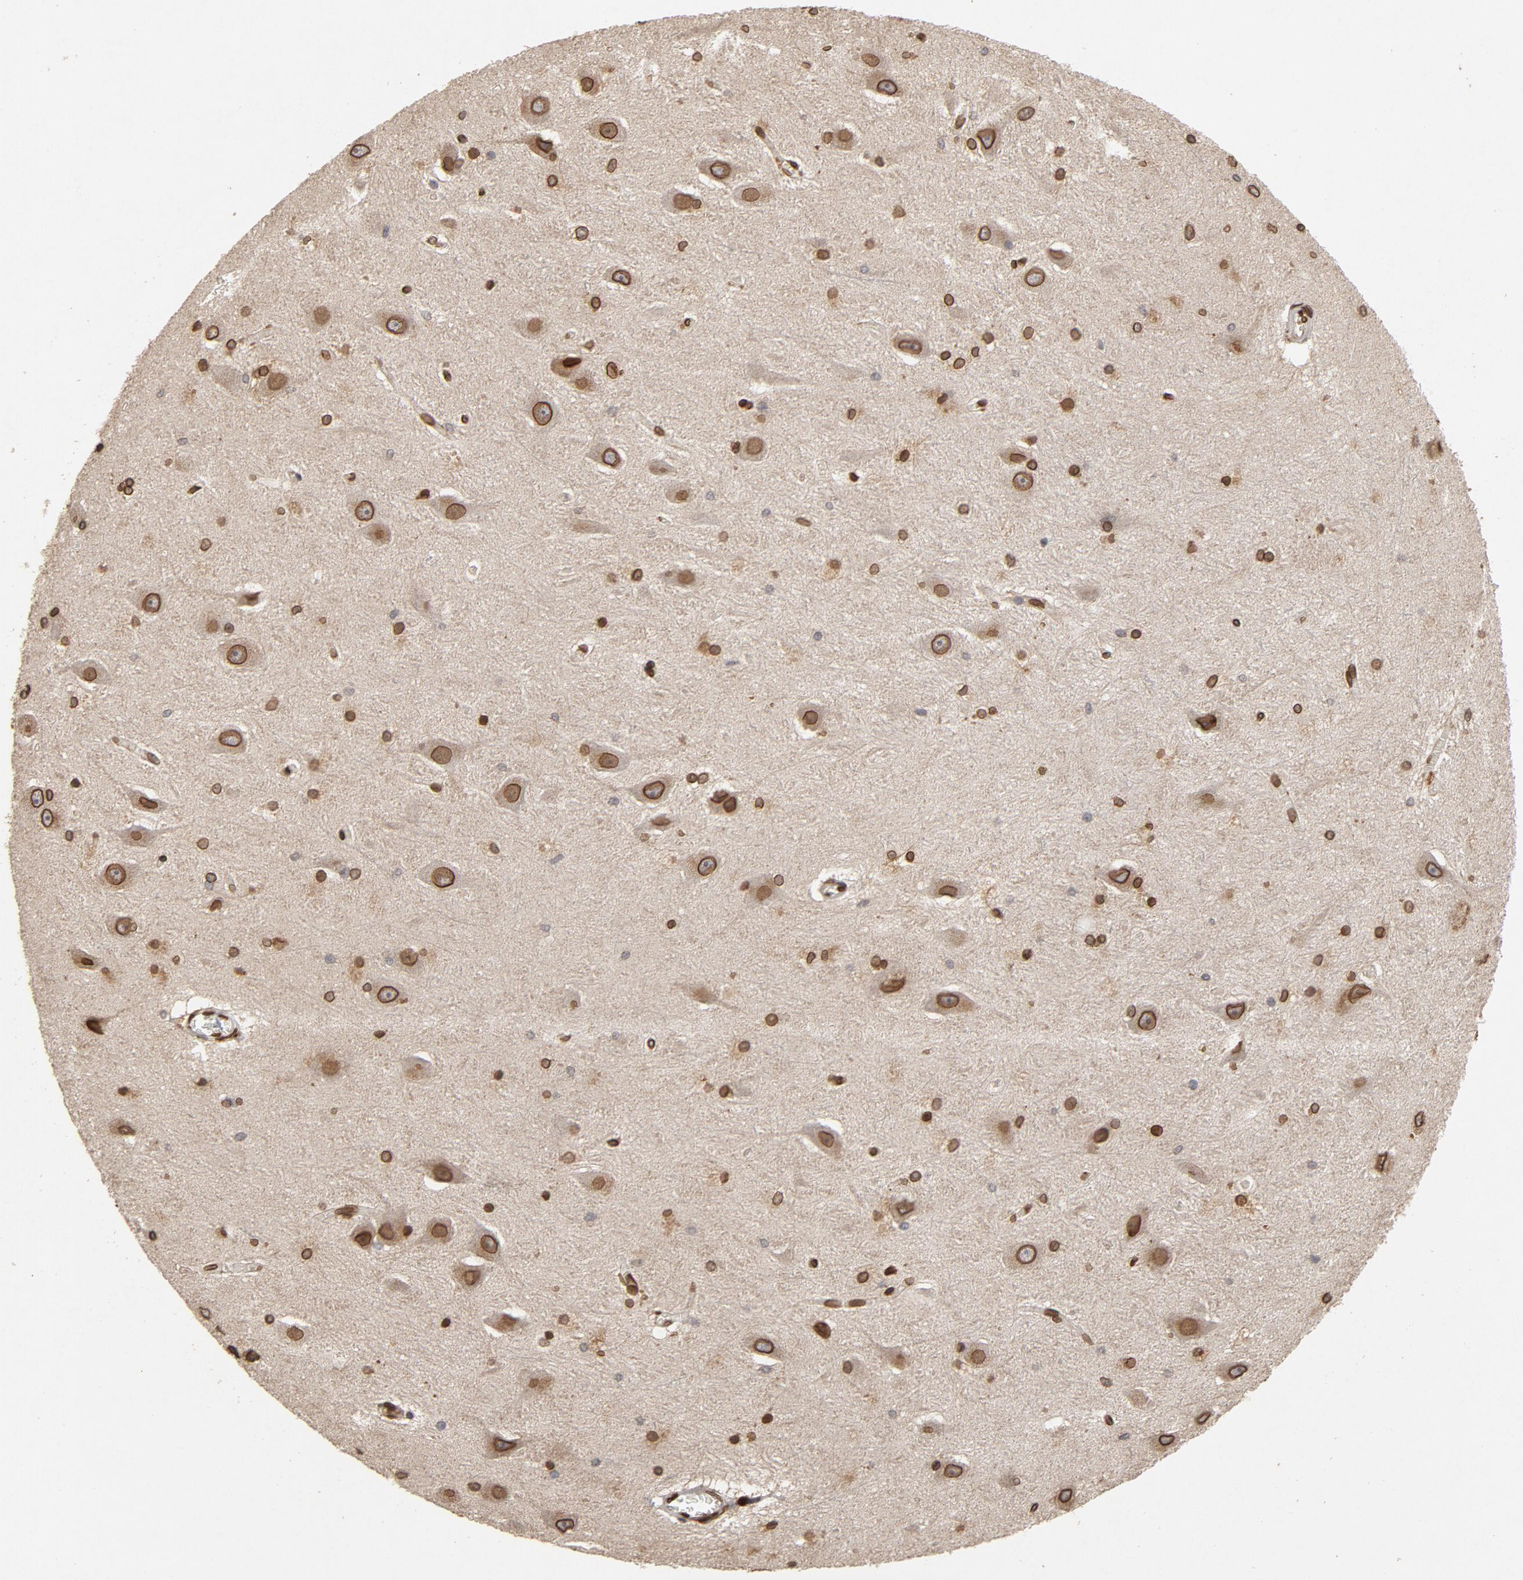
{"staining": {"intensity": "strong", "quantity": ">75%", "location": "cytoplasmic/membranous,nuclear"}, "tissue": "hippocampus", "cell_type": "Glial cells", "image_type": "normal", "snomed": [{"axis": "morphology", "description": "Normal tissue, NOS"}, {"axis": "topography", "description": "Hippocampus"}], "caption": "Strong cytoplasmic/membranous,nuclear expression for a protein is present in approximately >75% of glial cells of benign hippocampus using immunohistochemistry (IHC).", "gene": "LMNA", "patient": {"sex": "female", "age": 19}}